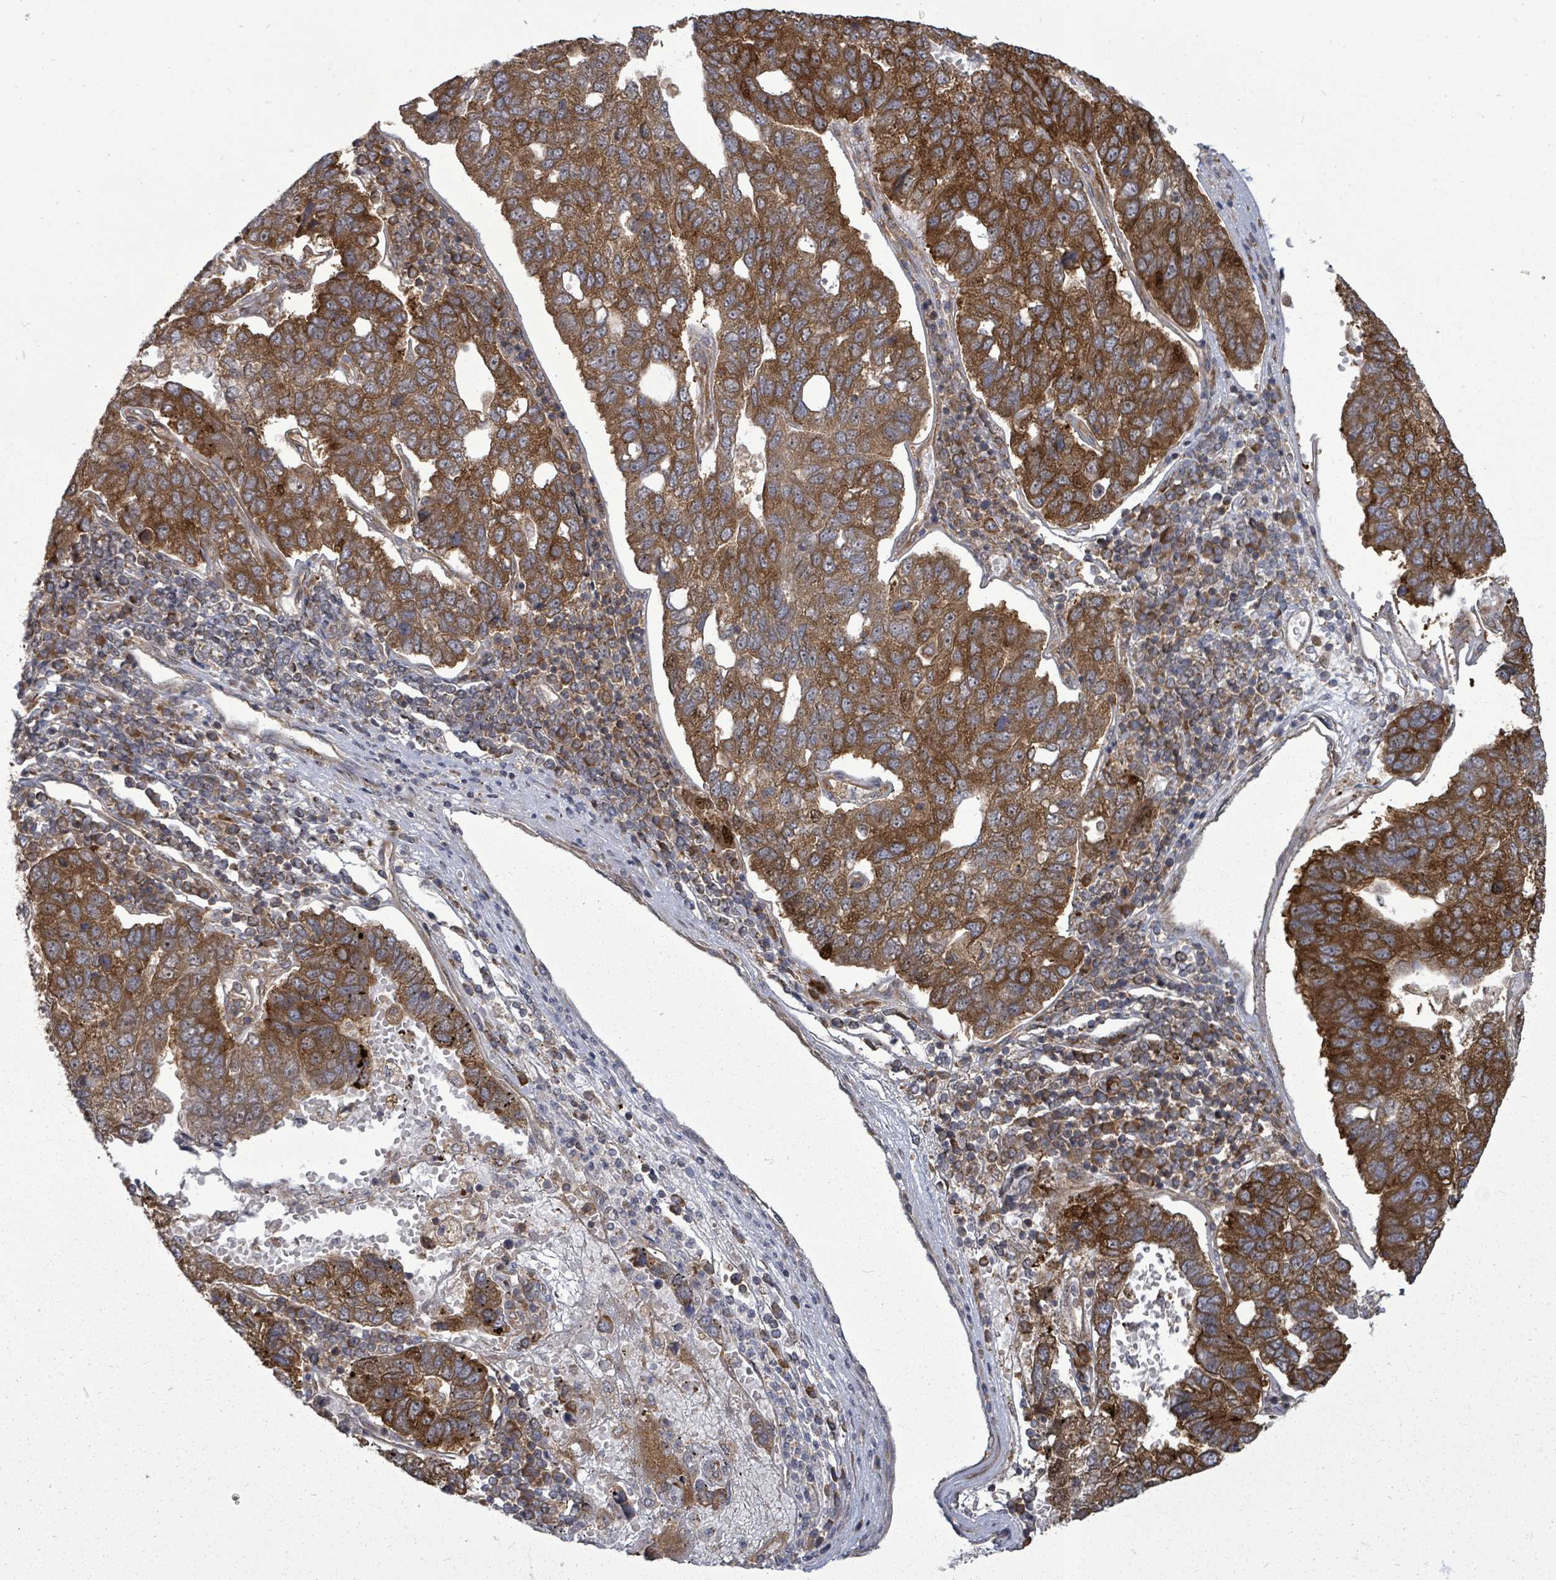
{"staining": {"intensity": "strong", "quantity": ">75%", "location": "cytoplasmic/membranous"}, "tissue": "pancreatic cancer", "cell_type": "Tumor cells", "image_type": "cancer", "snomed": [{"axis": "morphology", "description": "Adenocarcinoma, NOS"}, {"axis": "topography", "description": "Pancreas"}], "caption": "Adenocarcinoma (pancreatic) was stained to show a protein in brown. There is high levels of strong cytoplasmic/membranous staining in about >75% of tumor cells. Nuclei are stained in blue.", "gene": "EIF3C", "patient": {"sex": "female", "age": 61}}